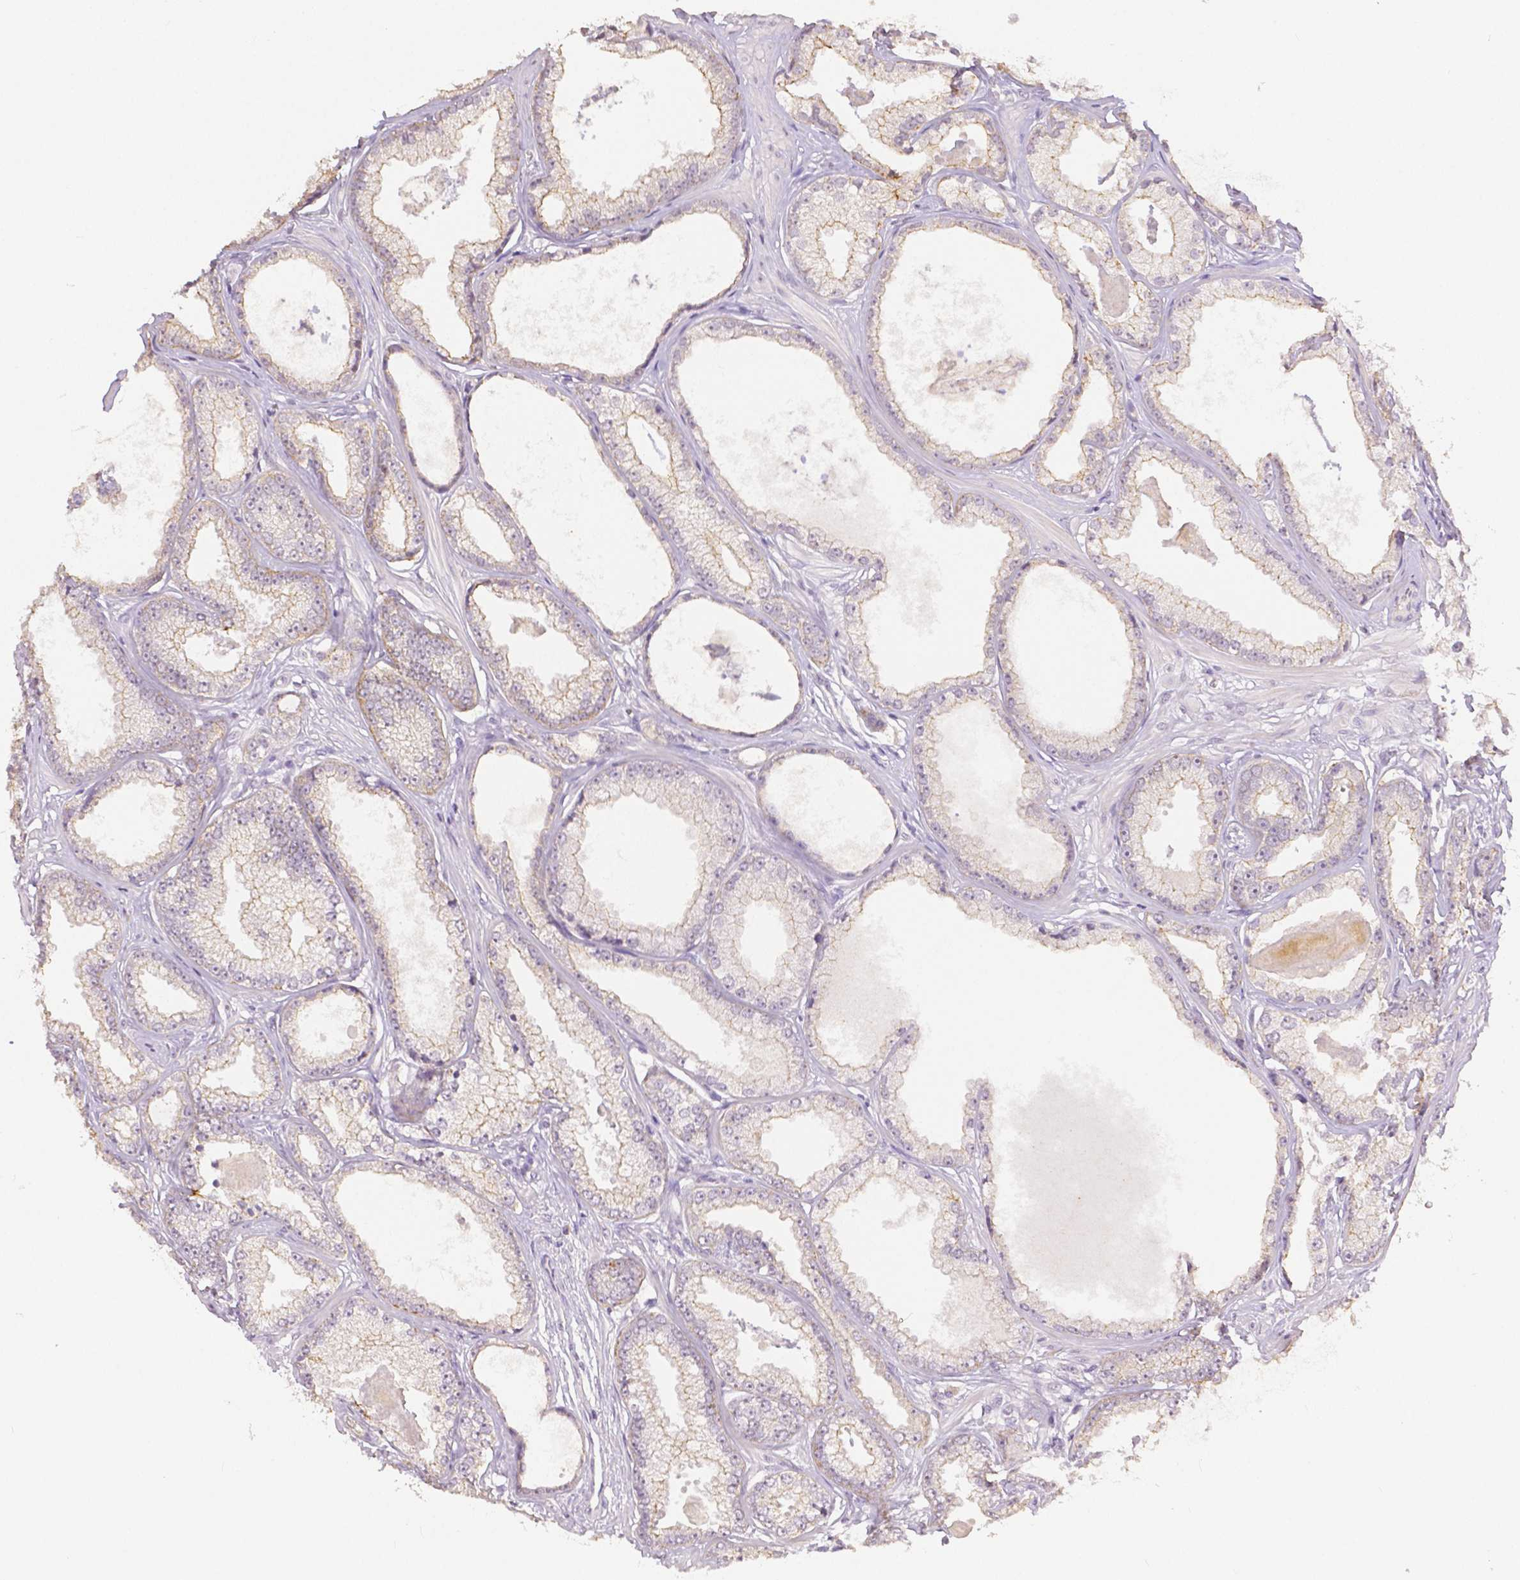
{"staining": {"intensity": "weak", "quantity": "<25%", "location": "cytoplasmic/membranous"}, "tissue": "prostate cancer", "cell_type": "Tumor cells", "image_type": "cancer", "snomed": [{"axis": "morphology", "description": "Adenocarcinoma, Low grade"}, {"axis": "topography", "description": "Prostate"}], "caption": "DAB immunohistochemical staining of prostate cancer exhibits no significant expression in tumor cells.", "gene": "OCLN", "patient": {"sex": "male", "age": 64}}